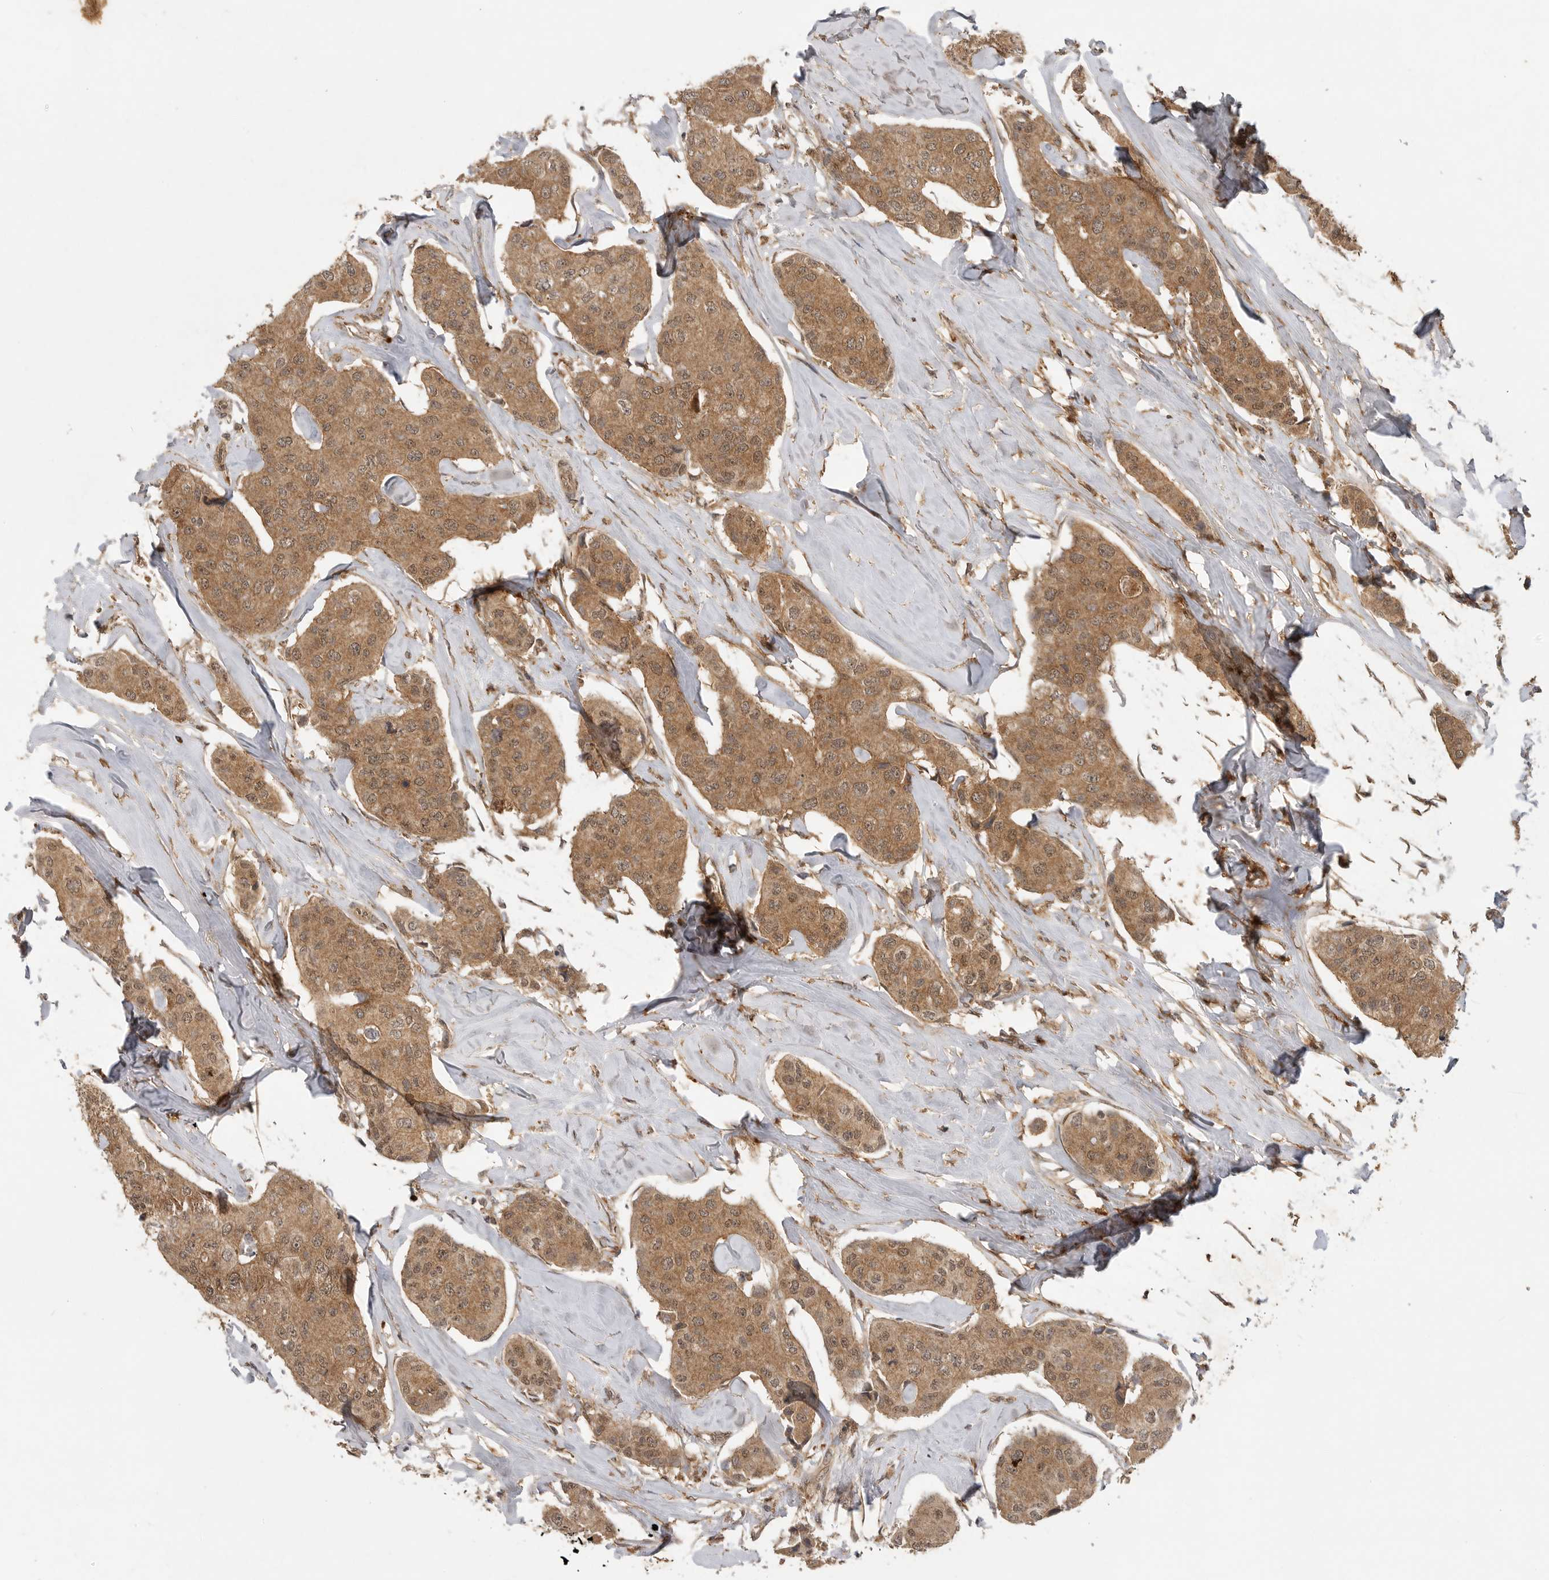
{"staining": {"intensity": "moderate", "quantity": ">75%", "location": "cytoplasmic/membranous,nuclear"}, "tissue": "breast cancer", "cell_type": "Tumor cells", "image_type": "cancer", "snomed": [{"axis": "morphology", "description": "Duct carcinoma"}, {"axis": "topography", "description": "Breast"}], "caption": "Immunohistochemical staining of human breast cancer (intraductal carcinoma) shows moderate cytoplasmic/membranous and nuclear protein positivity in approximately >75% of tumor cells.", "gene": "ICOSLG", "patient": {"sex": "female", "age": 80}}